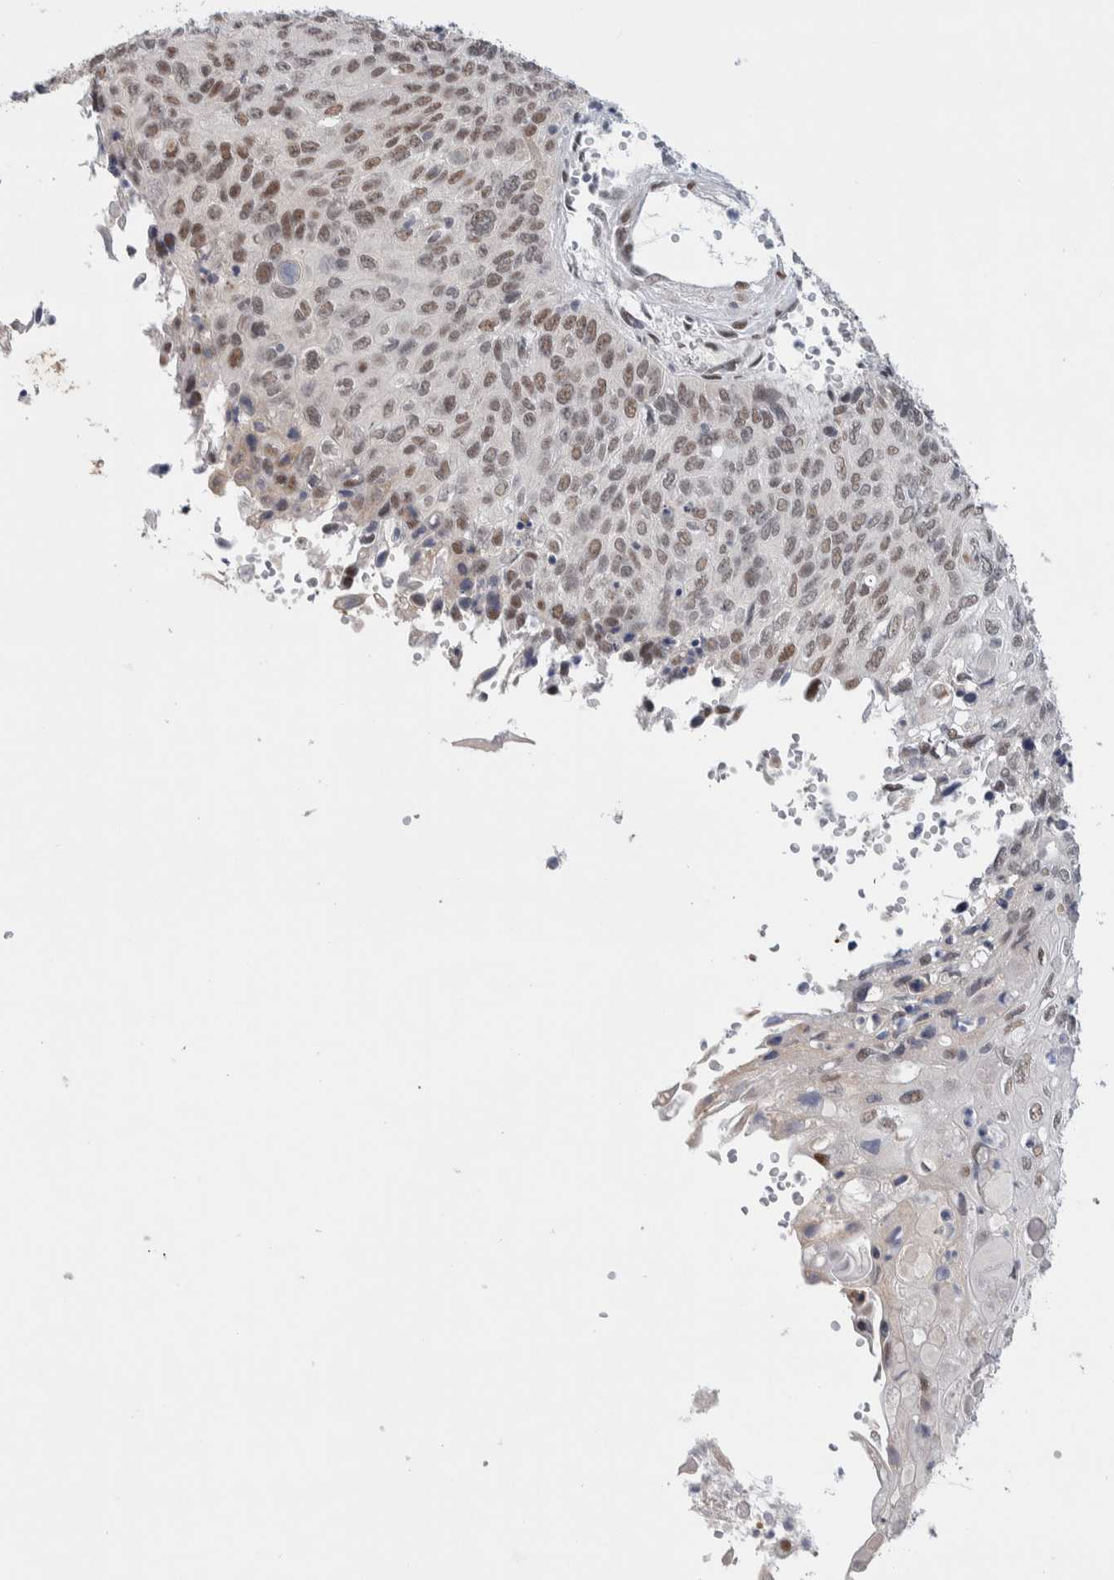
{"staining": {"intensity": "moderate", "quantity": ">75%", "location": "nuclear"}, "tissue": "cervical cancer", "cell_type": "Tumor cells", "image_type": "cancer", "snomed": [{"axis": "morphology", "description": "Squamous cell carcinoma, NOS"}, {"axis": "topography", "description": "Cervix"}], "caption": "Protein staining by immunohistochemistry displays moderate nuclear staining in about >75% of tumor cells in cervical squamous cell carcinoma. The protein of interest is shown in brown color, while the nuclei are stained blue.", "gene": "PRMT1", "patient": {"sex": "female", "age": 70}}